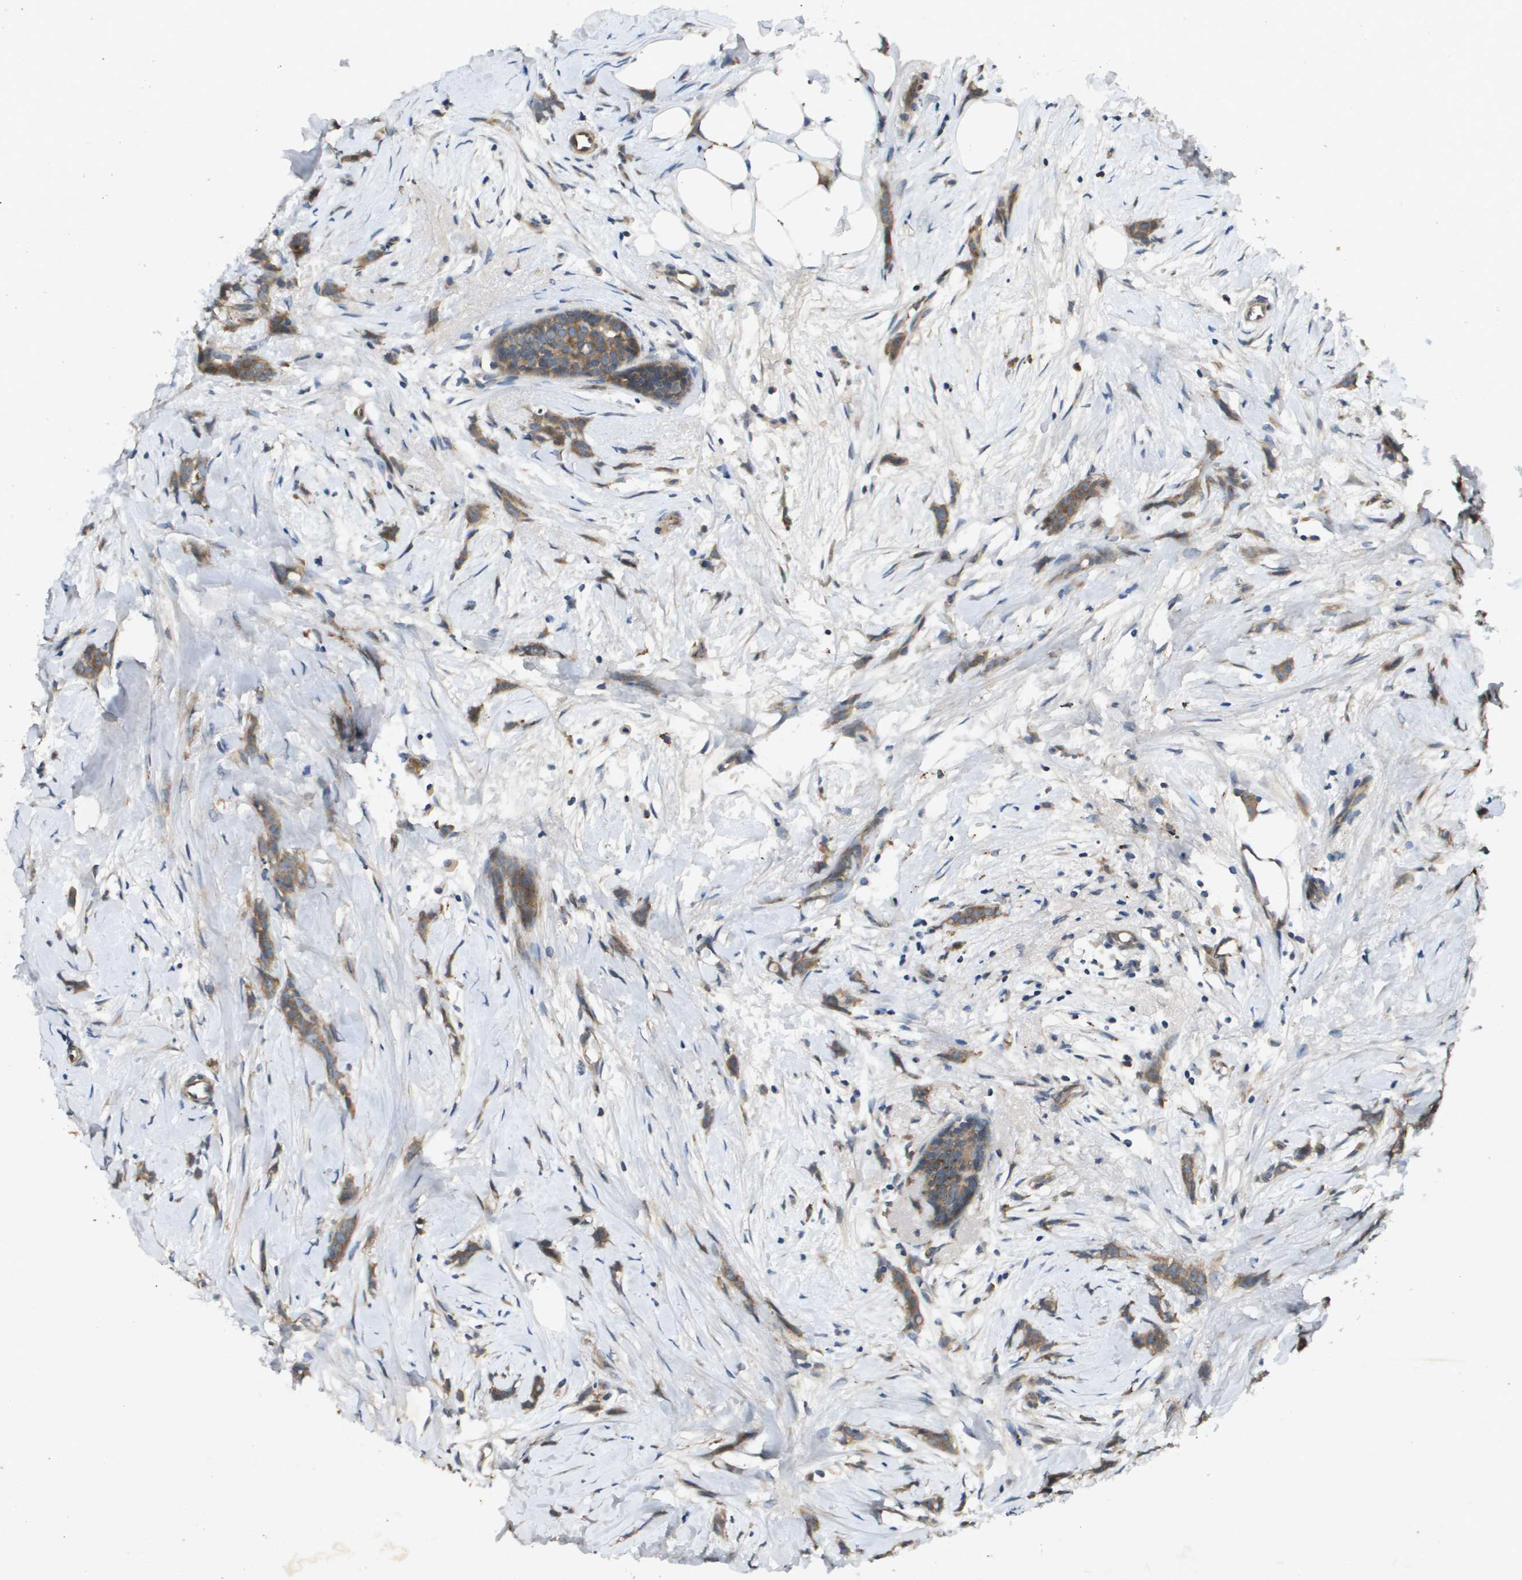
{"staining": {"intensity": "moderate", "quantity": ">75%", "location": "cytoplasmic/membranous"}, "tissue": "breast cancer", "cell_type": "Tumor cells", "image_type": "cancer", "snomed": [{"axis": "morphology", "description": "Lobular carcinoma, in situ"}, {"axis": "morphology", "description": "Lobular carcinoma"}, {"axis": "topography", "description": "Breast"}], "caption": "Protein expression analysis of human breast cancer reveals moderate cytoplasmic/membranous expression in about >75% of tumor cells.", "gene": "PGAP3", "patient": {"sex": "female", "age": 41}}